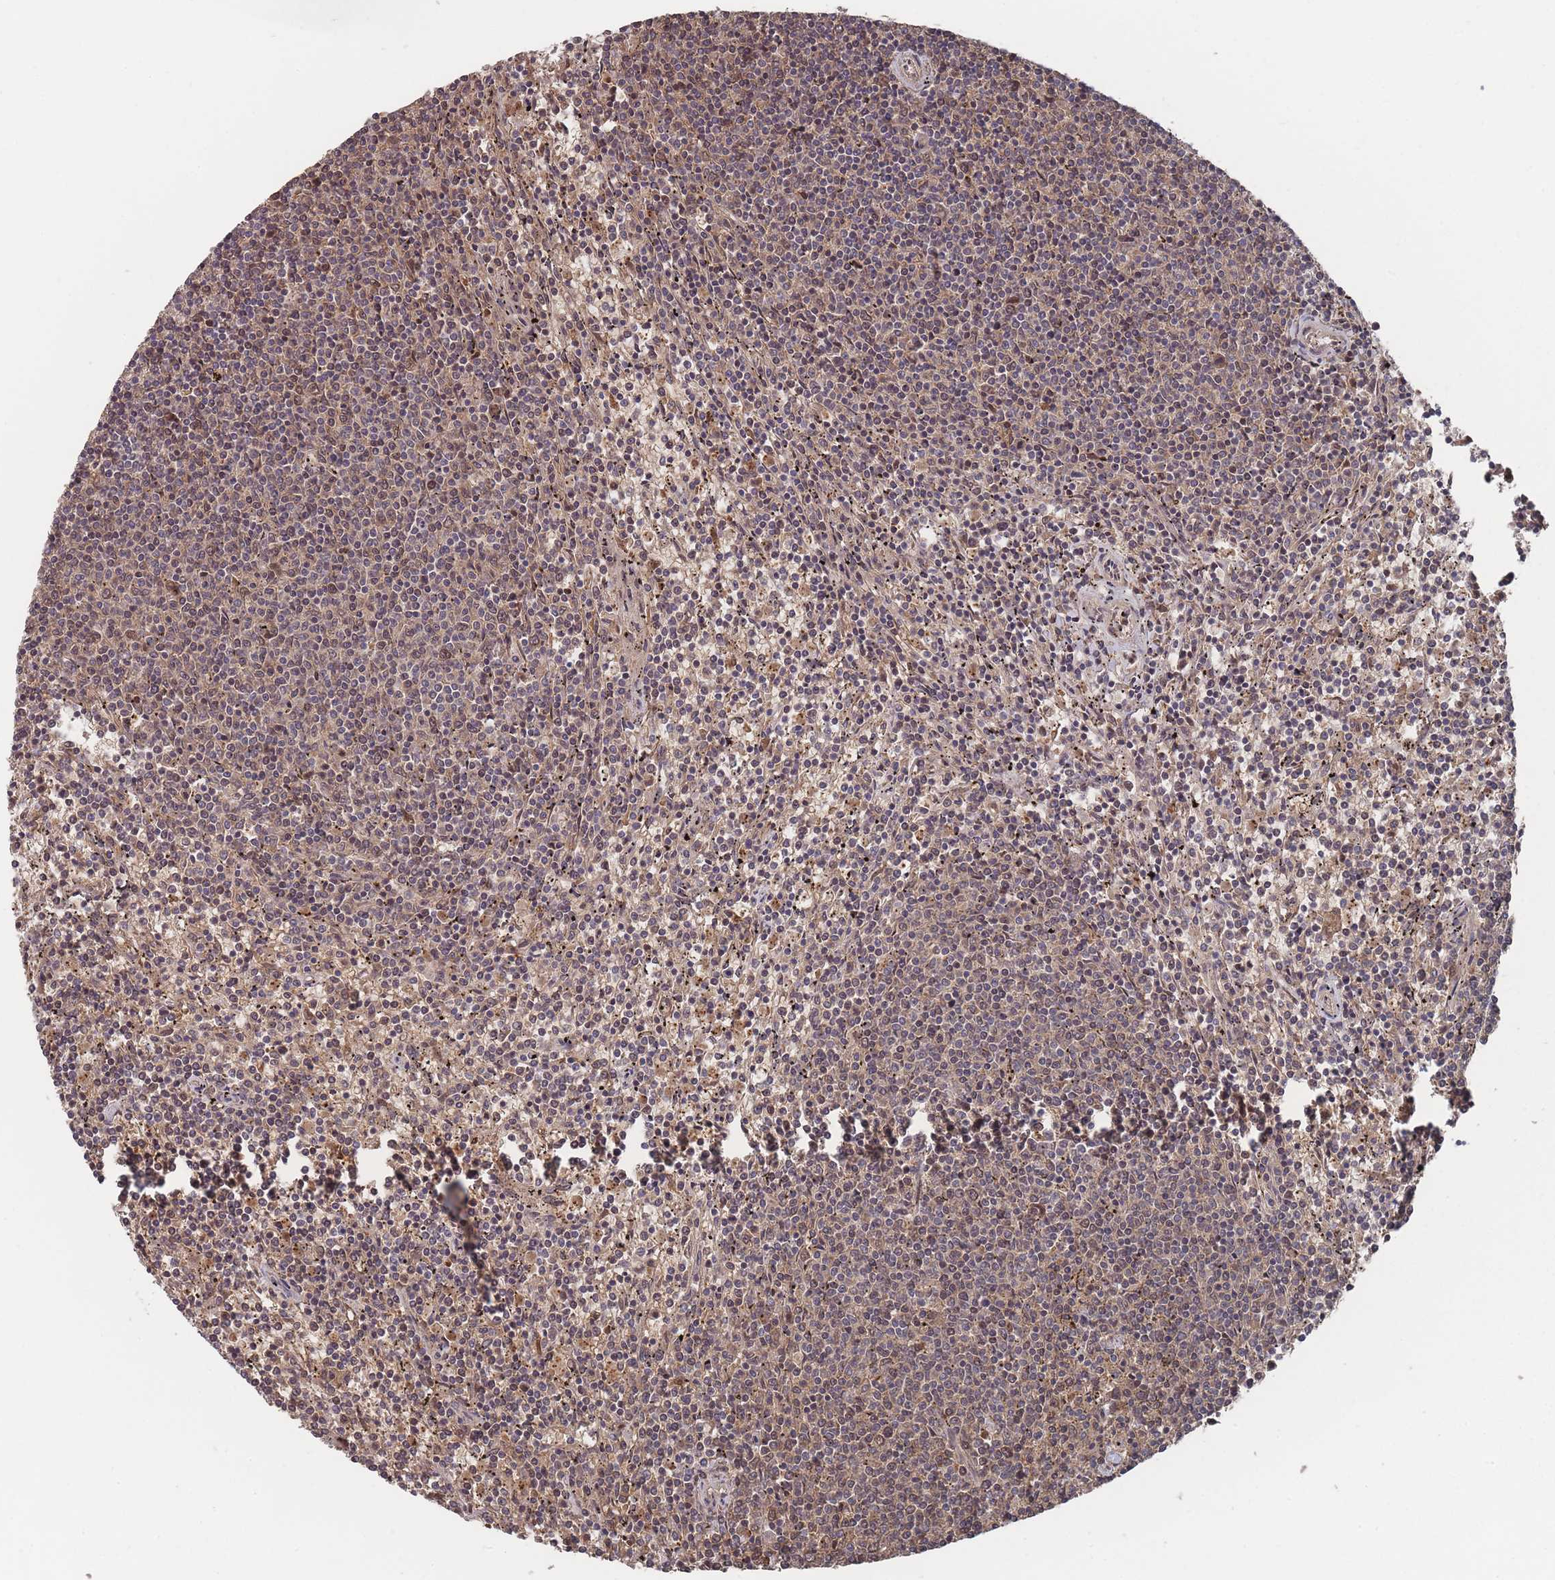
{"staining": {"intensity": "negative", "quantity": "none", "location": "none"}, "tissue": "lymphoma", "cell_type": "Tumor cells", "image_type": "cancer", "snomed": [{"axis": "morphology", "description": "Malignant lymphoma, non-Hodgkin's type, Low grade"}, {"axis": "topography", "description": "Spleen"}], "caption": "Tumor cells show no significant expression in low-grade malignant lymphoma, non-Hodgkin's type.", "gene": "SF3B1", "patient": {"sex": "female", "age": 50}}